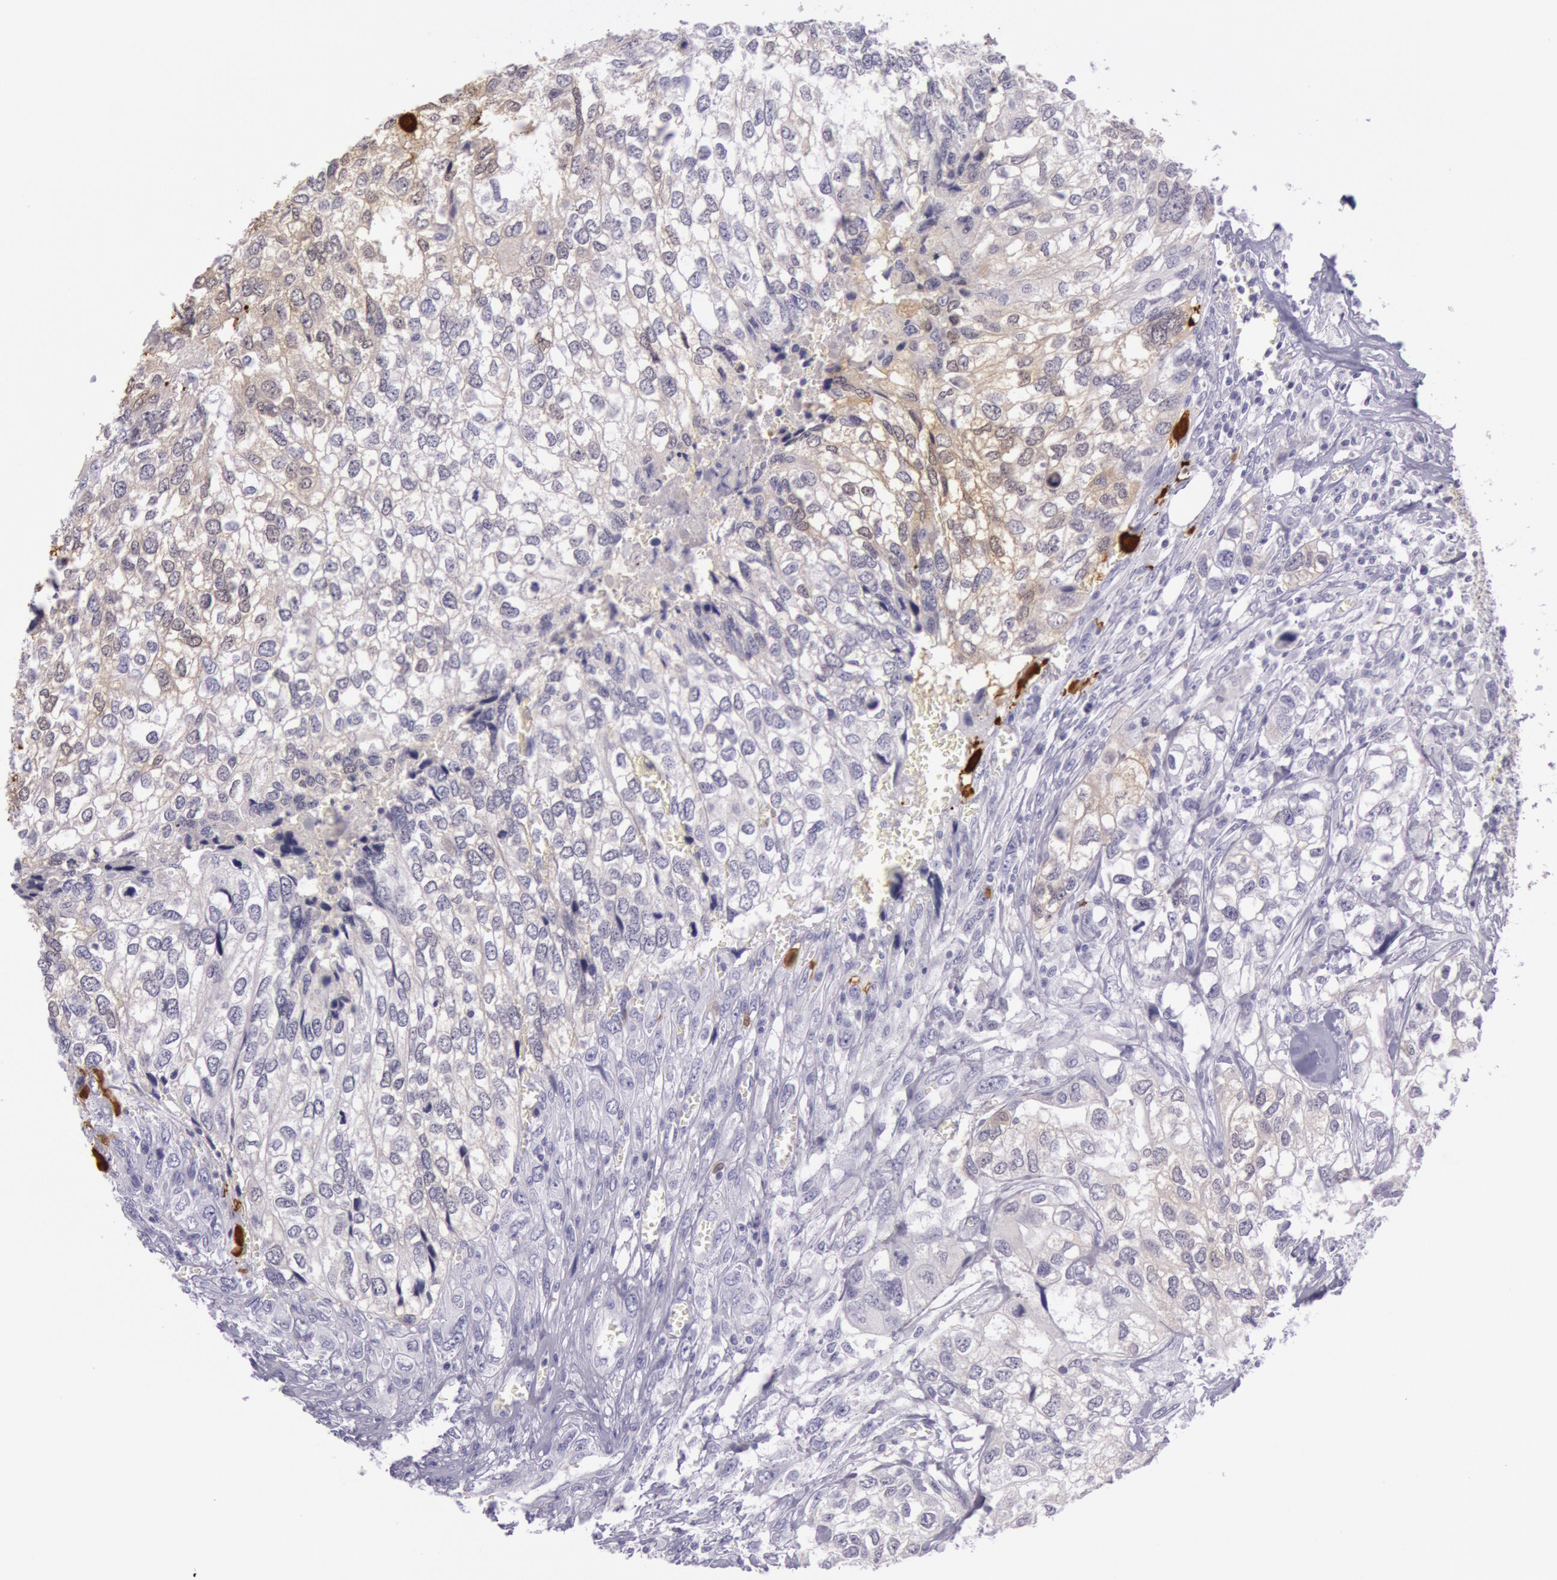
{"staining": {"intensity": "weak", "quantity": "<25%", "location": "cytoplasmic/membranous,nuclear"}, "tissue": "breast cancer", "cell_type": "Tumor cells", "image_type": "cancer", "snomed": [{"axis": "morphology", "description": "Neoplasm, malignant, NOS"}, {"axis": "topography", "description": "Breast"}], "caption": "Micrograph shows no protein expression in tumor cells of breast cancer (neoplasm (malignant)) tissue.", "gene": "CKB", "patient": {"sex": "female", "age": 50}}